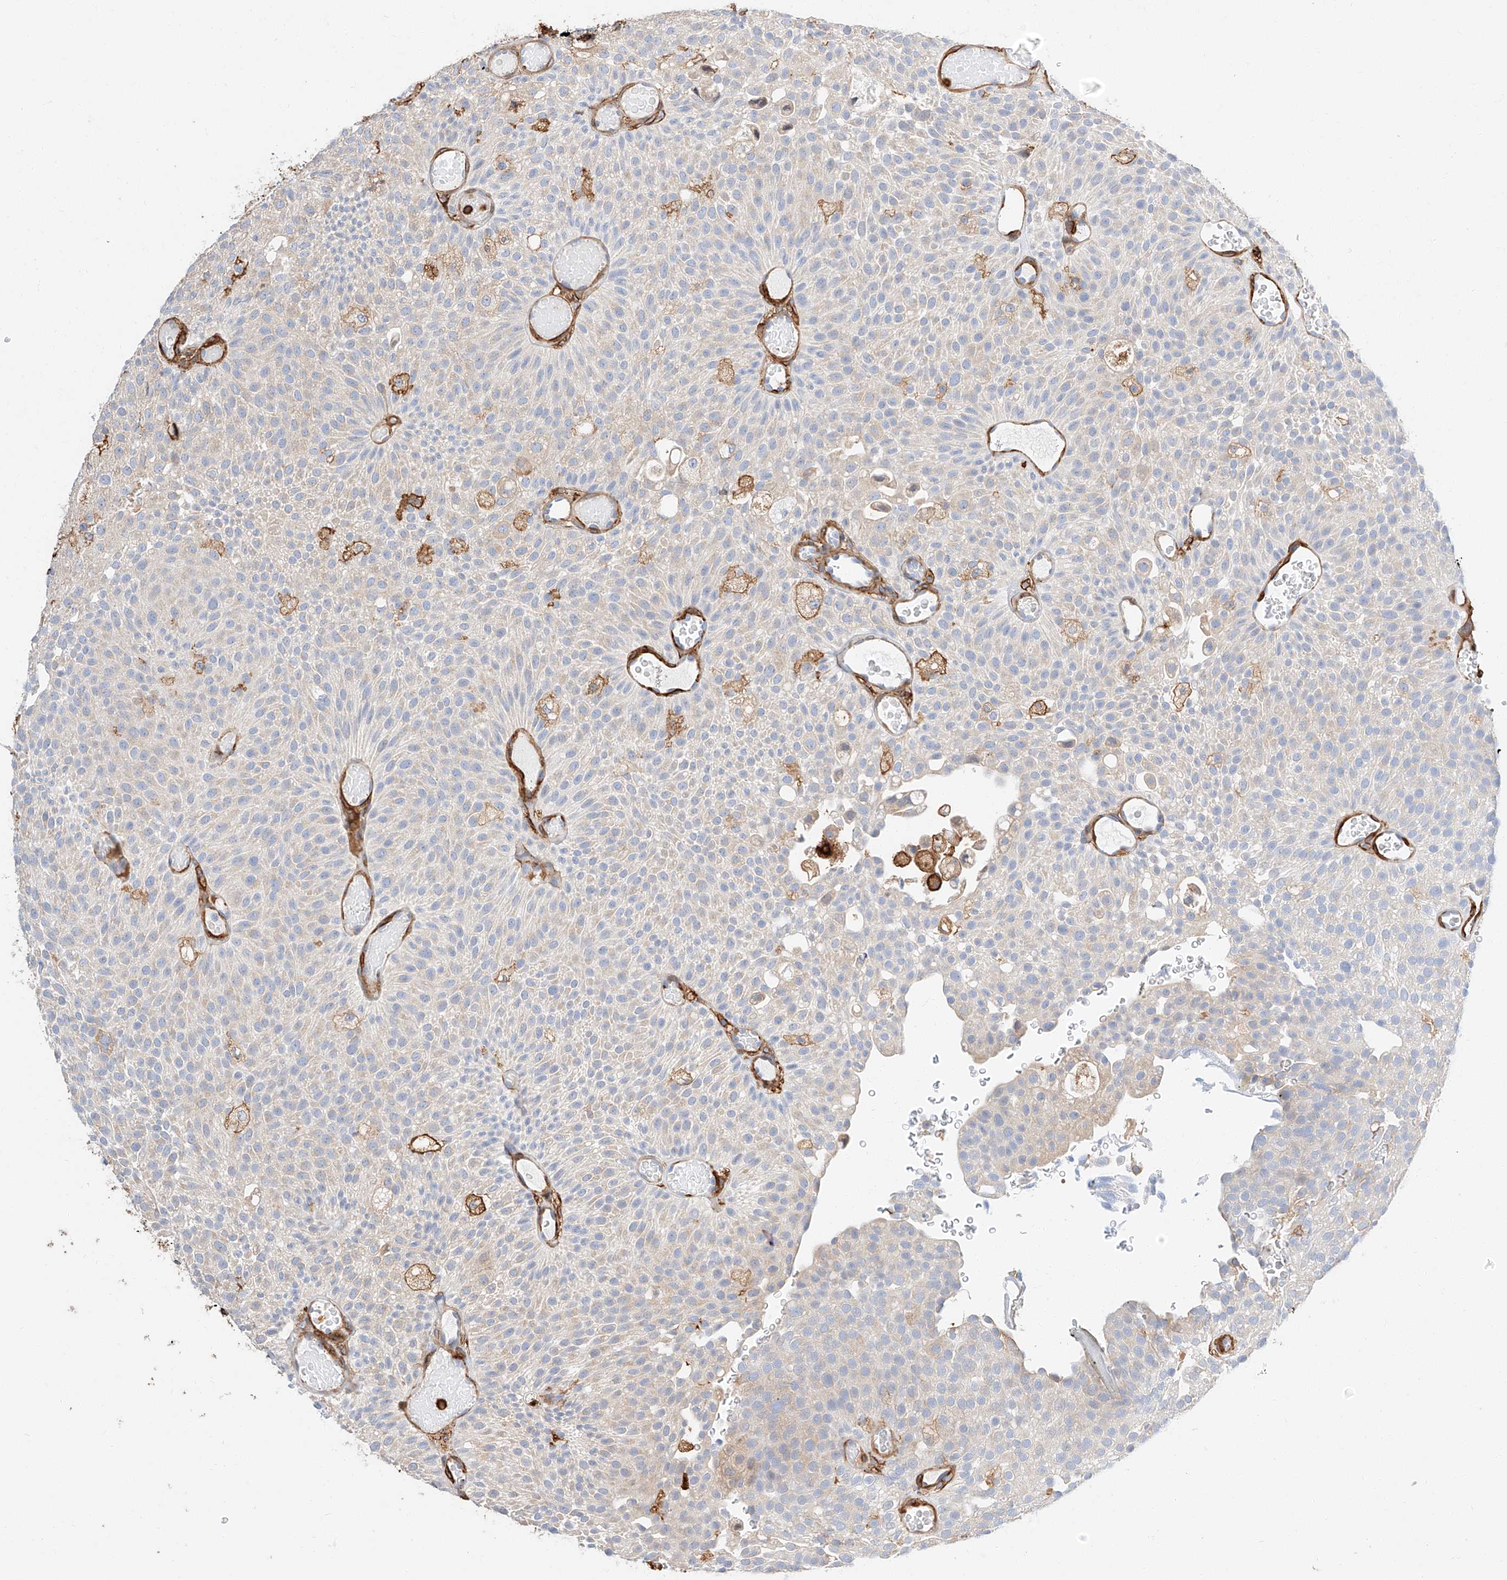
{"staining": {"intensity": "weak", "quantity": "<25%", "location": "cytoplasmic/membranous"}, "tissue": "urothelial cancer", "cell_type": "Tumor cells", "image_type": "cancer", "snomed": [{"axis": "morphology", "description": "Urothelial carcinoma, Low grade"}, {"axis": "topography", "description": "Urinary bladder"}], "caption": "There is no significant positivity in tumor cells of low-grade urothelial carcinoma.", "gene": "WFS1", "patient": {"sex": "male", "age": 78}}